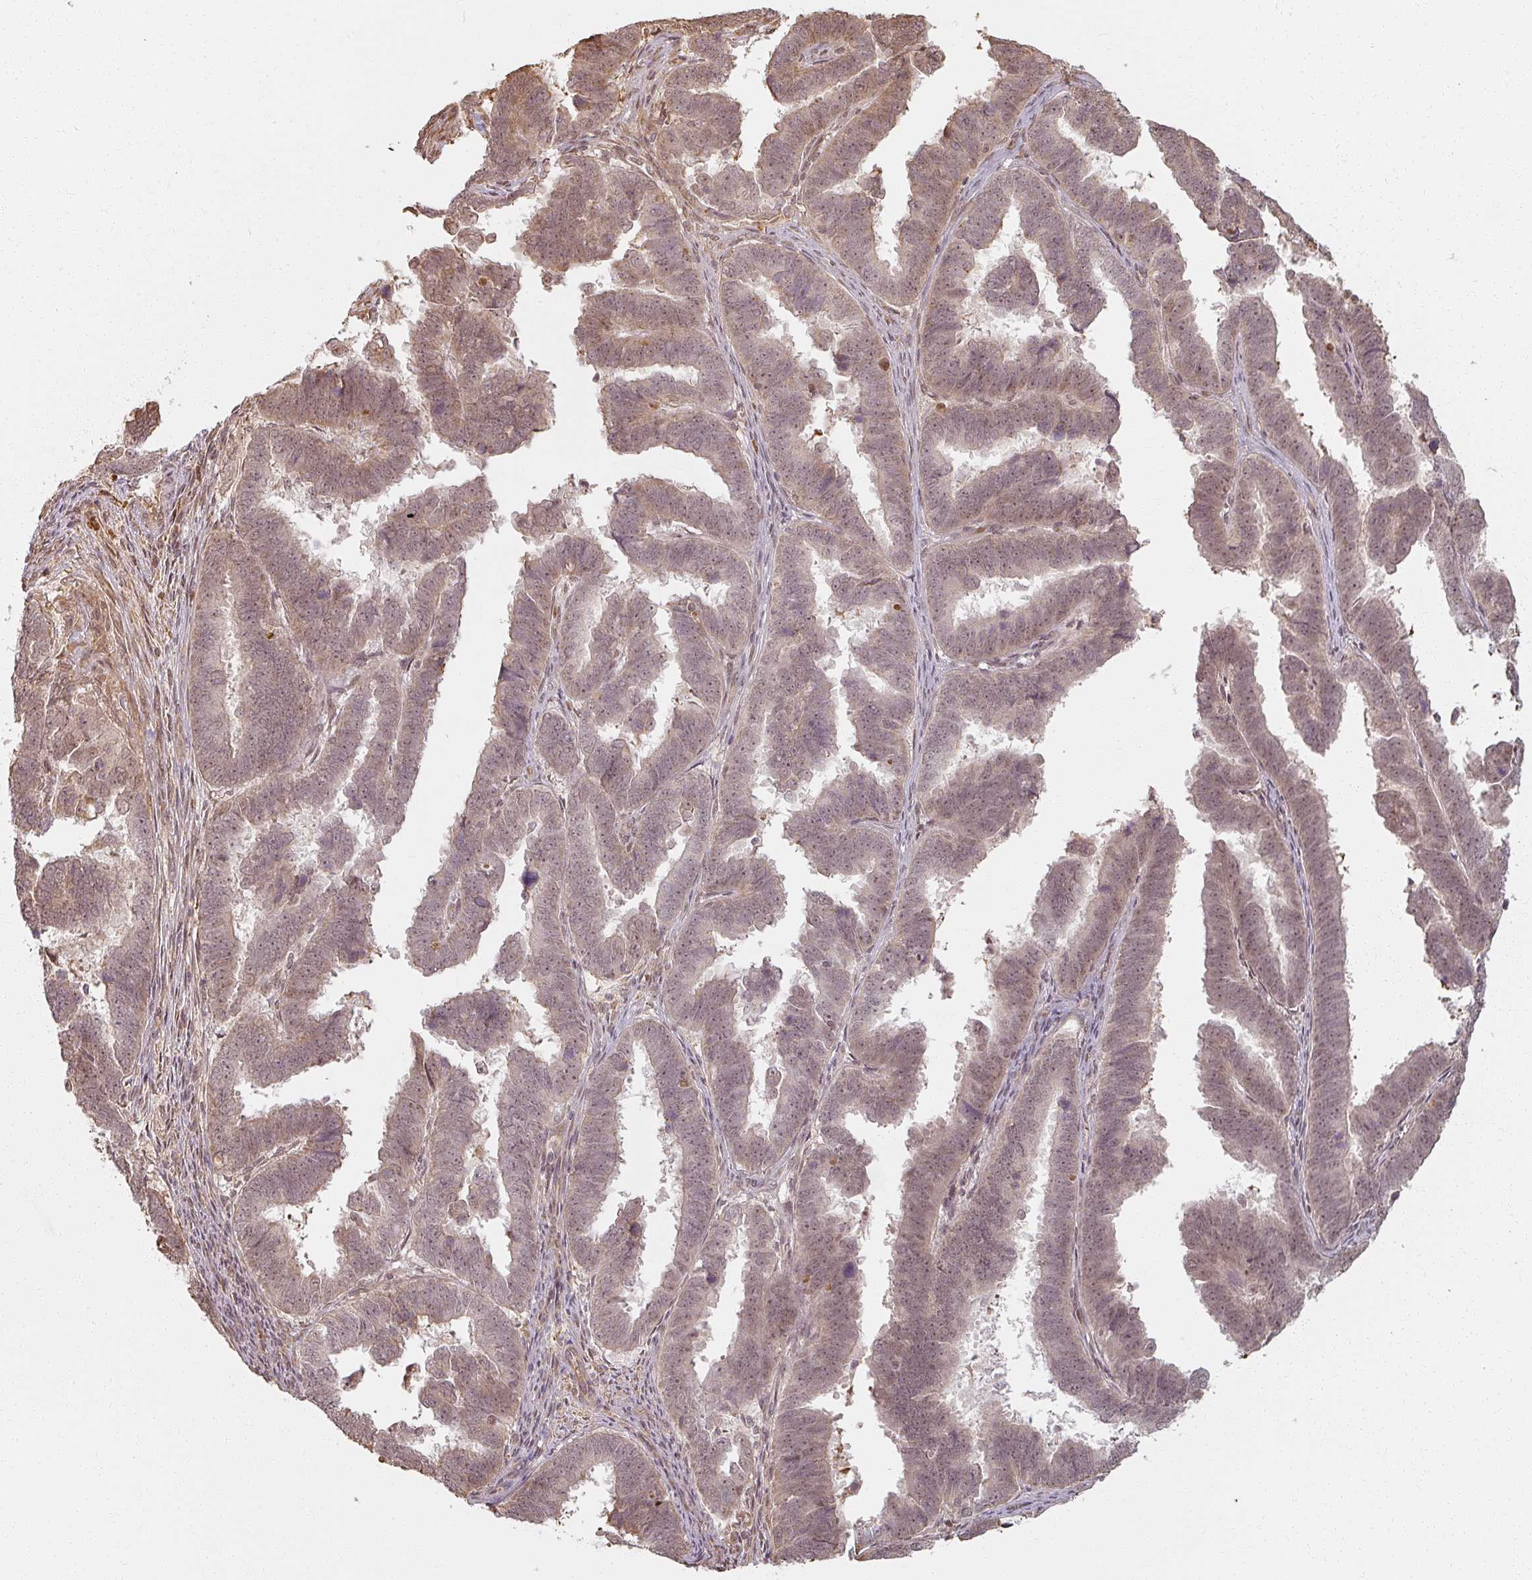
{"staining": {"intensity": "moderate", "quantity": ">75%", "location": "cytoplasmic/membranous,nuclear"}, "tissue": "endometrial cancer", "cell_type": "Tumor cells", "image_type": "cancer", "snomed": [{"axis": "morphology", "description": "Adenocarcinoma, NOS"}, {"axis": "topography", "description": "Endometrium"}], "caption": "DAB (3,3'-diaminobenzidine) immunohistochemical staining of adenocarcinoma (endometrial) shows moderate cytoplasmic/membranous and nuclear protein staining in approximately >75% of tumor cells. (Stains: DAB in brown, nuclei in blue, Microscopy: brightfield microscopy at high magnification).", "gene": "MED19", "patient": {"sex": "female", "age": 75}}